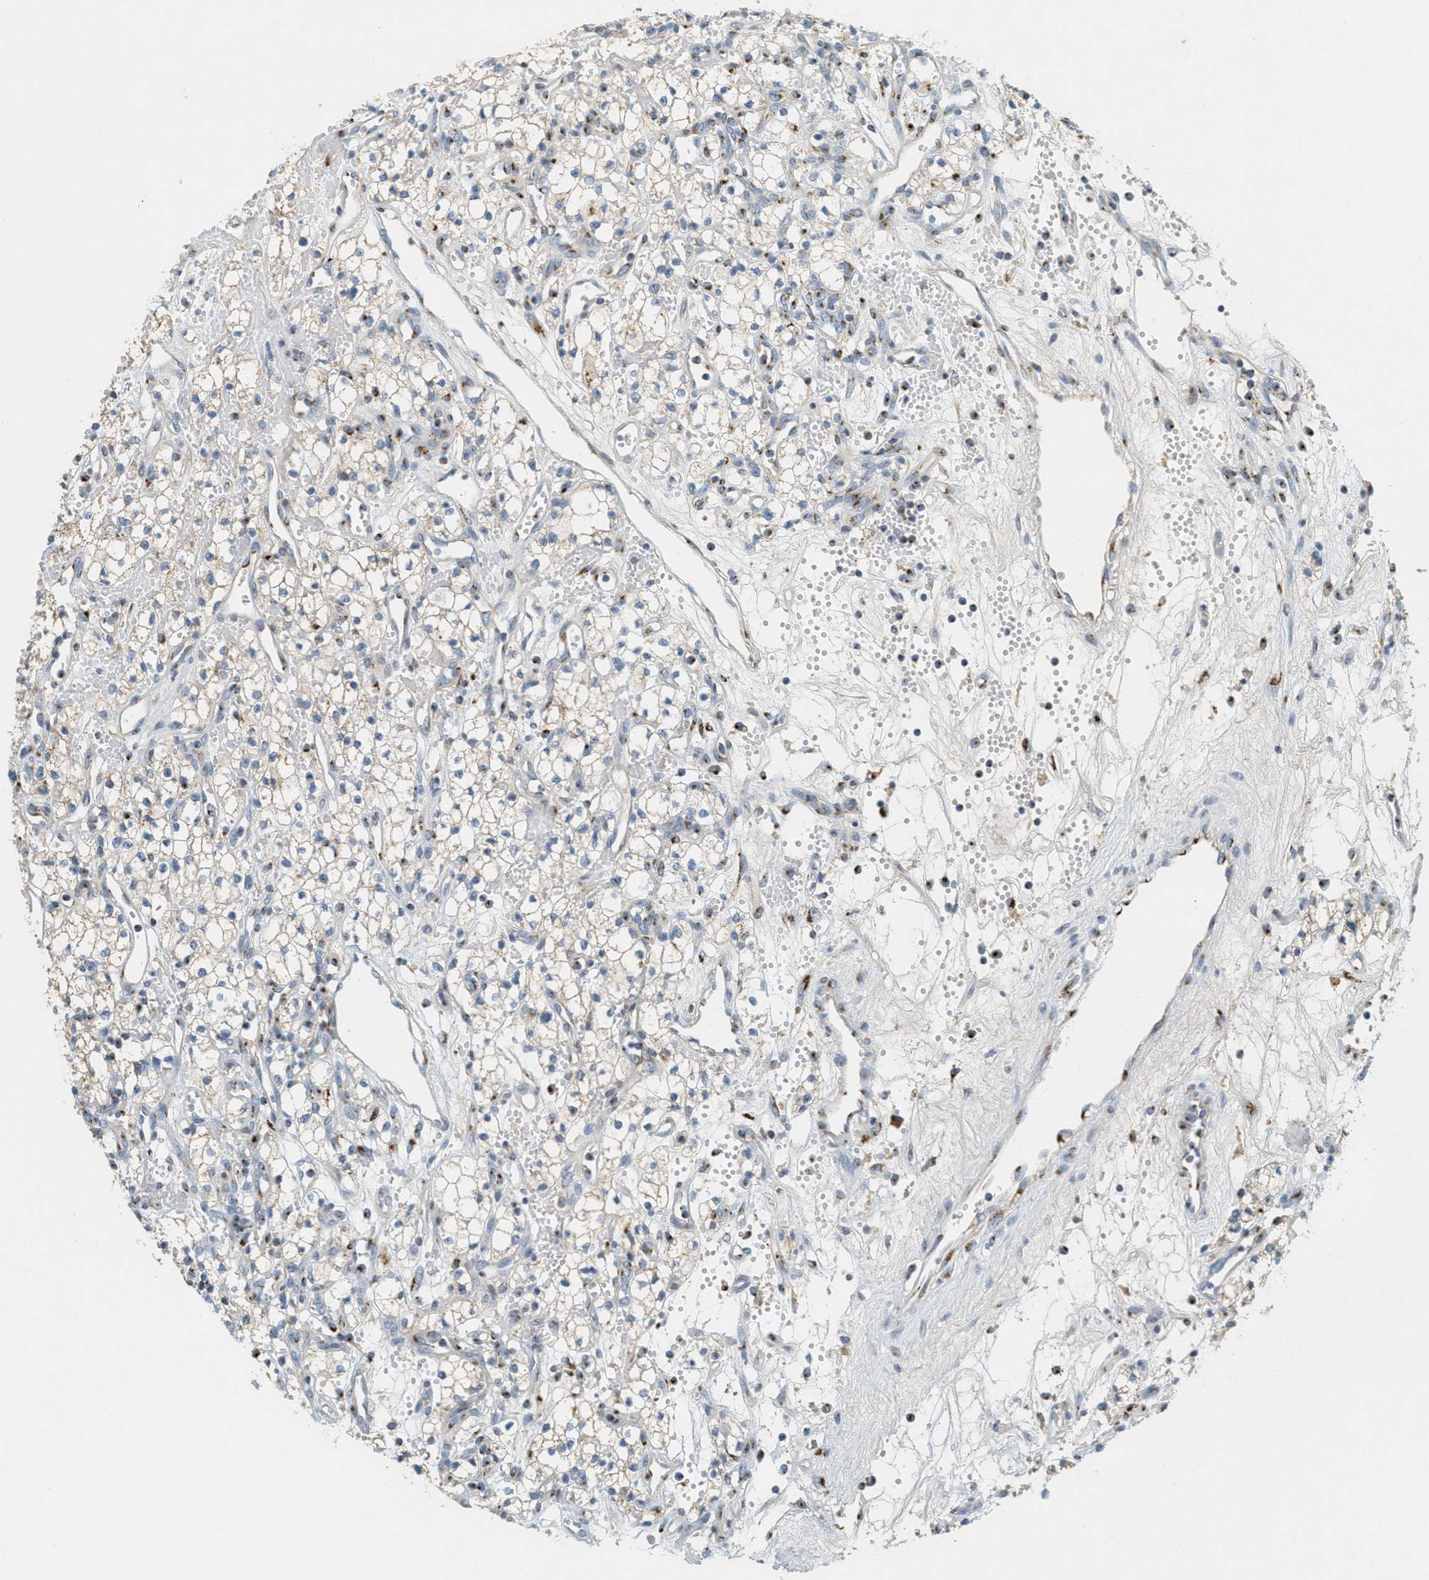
{"staining": {"intensity": "moderate", "quantity": "<25%", "location": "cytoplasmic/membranous"}, "tissue": "renal cancer", "cell_type": "Tumor cells", "image_type": "cancer", "snomed": [{"axis": "morphology", "description": "Adenocarcinoma, NOS"}, {"axis": "topography", "description": "Kidney"}], "caption": "Immunohistochemical staining of human renal cancer (adenocarcinoma) shows low levels of moderate cytoplasmic/membranous positivity in approximately <25% of tumor cells. (DAB IHC with brightfield microscopy, high magnification).", "gene": "ENTPD4", "patient": {"sex": "male", "age": 59}}